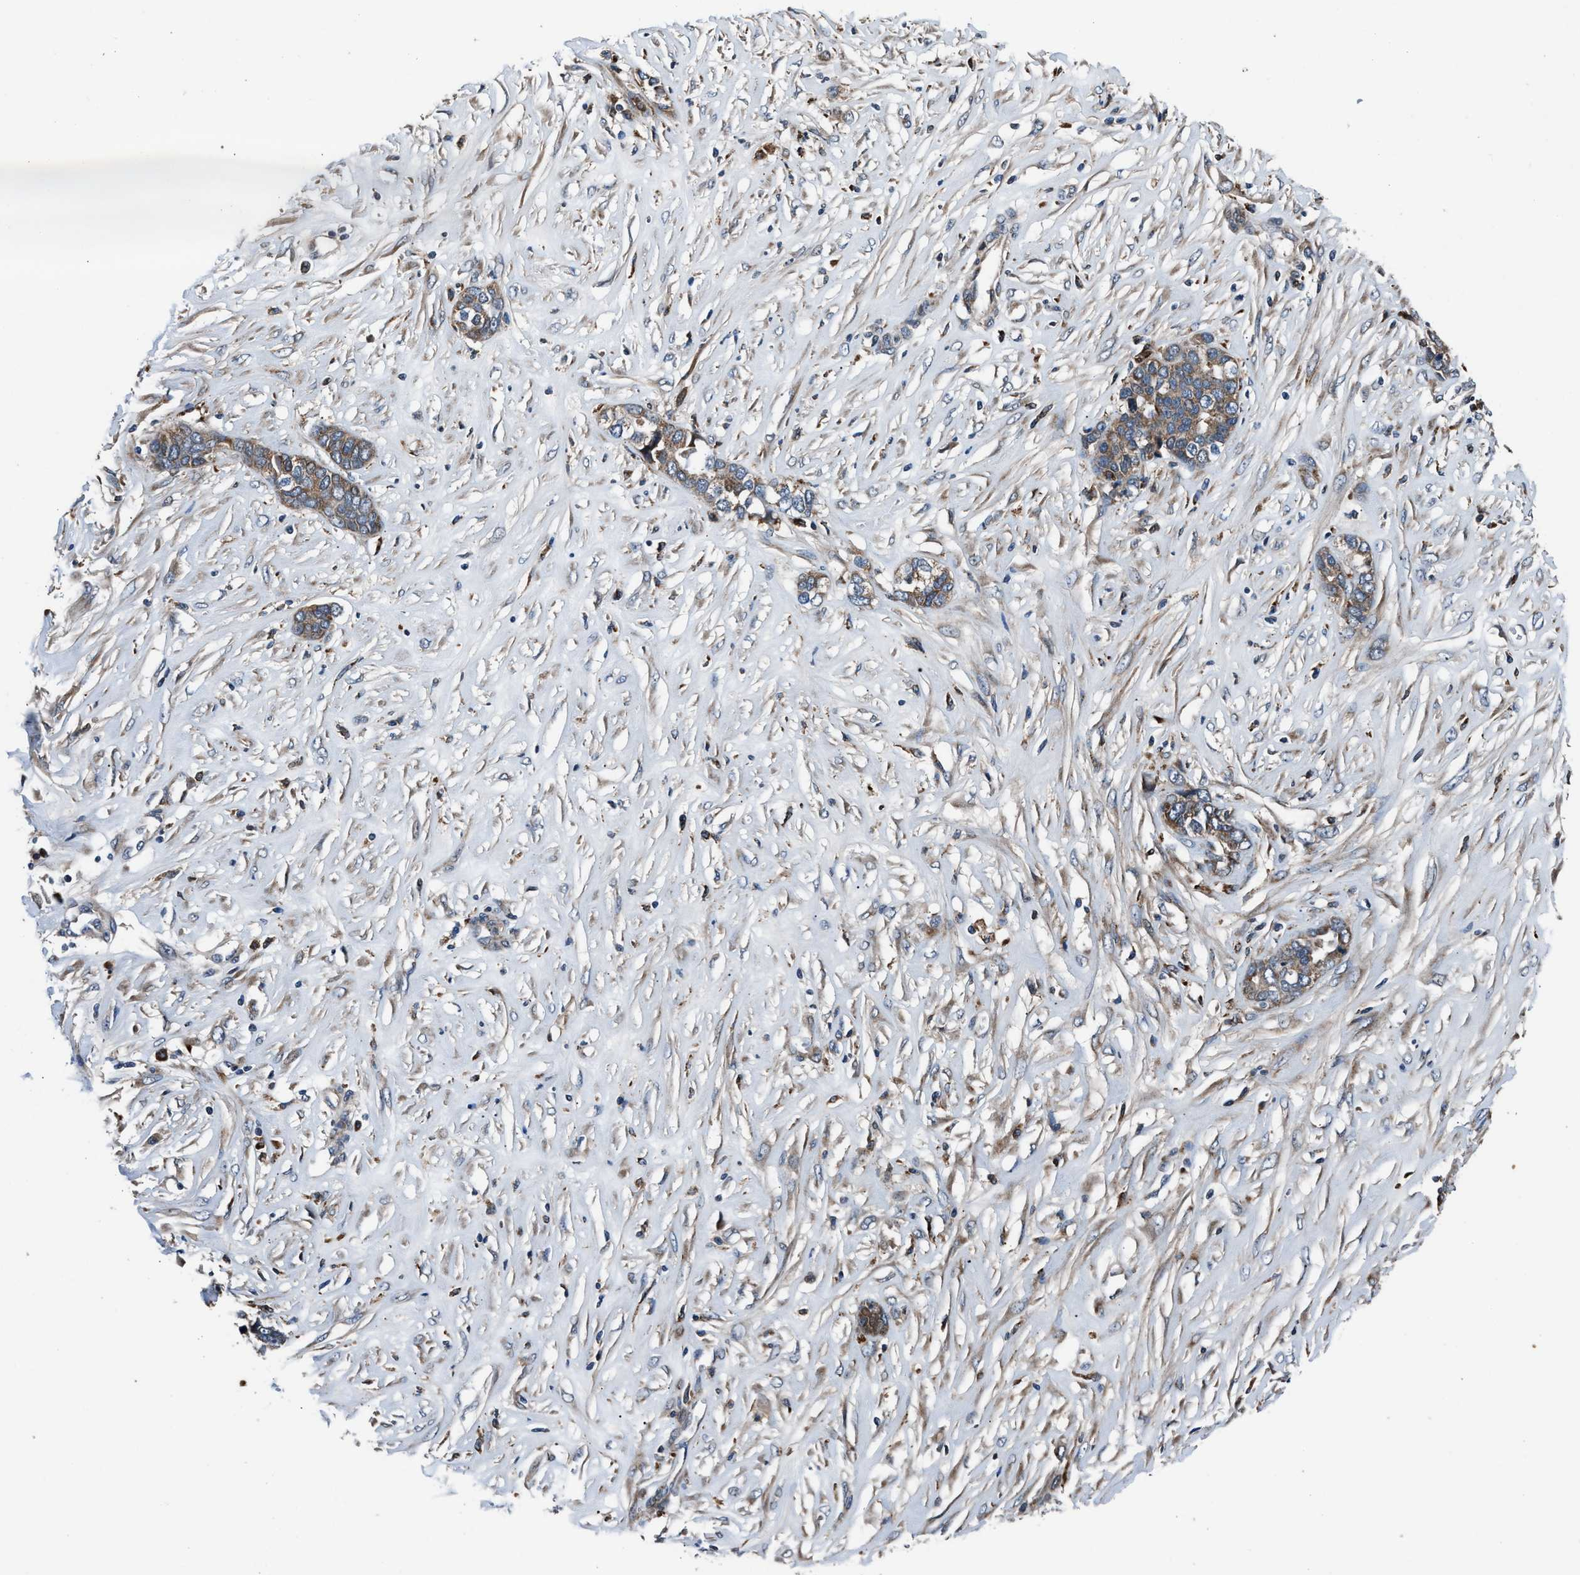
{"staining": {"intensity": "moderate", "quantity": ">75%", "location": "cytoplasmic/membranous"}, "tissue": "ovarian cancer", "cell_type": "Tumor cells", "image_type": "cancer", "snomed": [{"axis": "morphology", "description": "Cystadenocarcinoma, serous, NOS"}, {"axis": "topography", "description": "Ovary"}], "caption": "Moderate cytoplasmic/membranous expression is present in about >75% of tumor cells in ovarian cancer.", "gene": "FAM221A", "patient": {"sex": "female", "age": 44}}